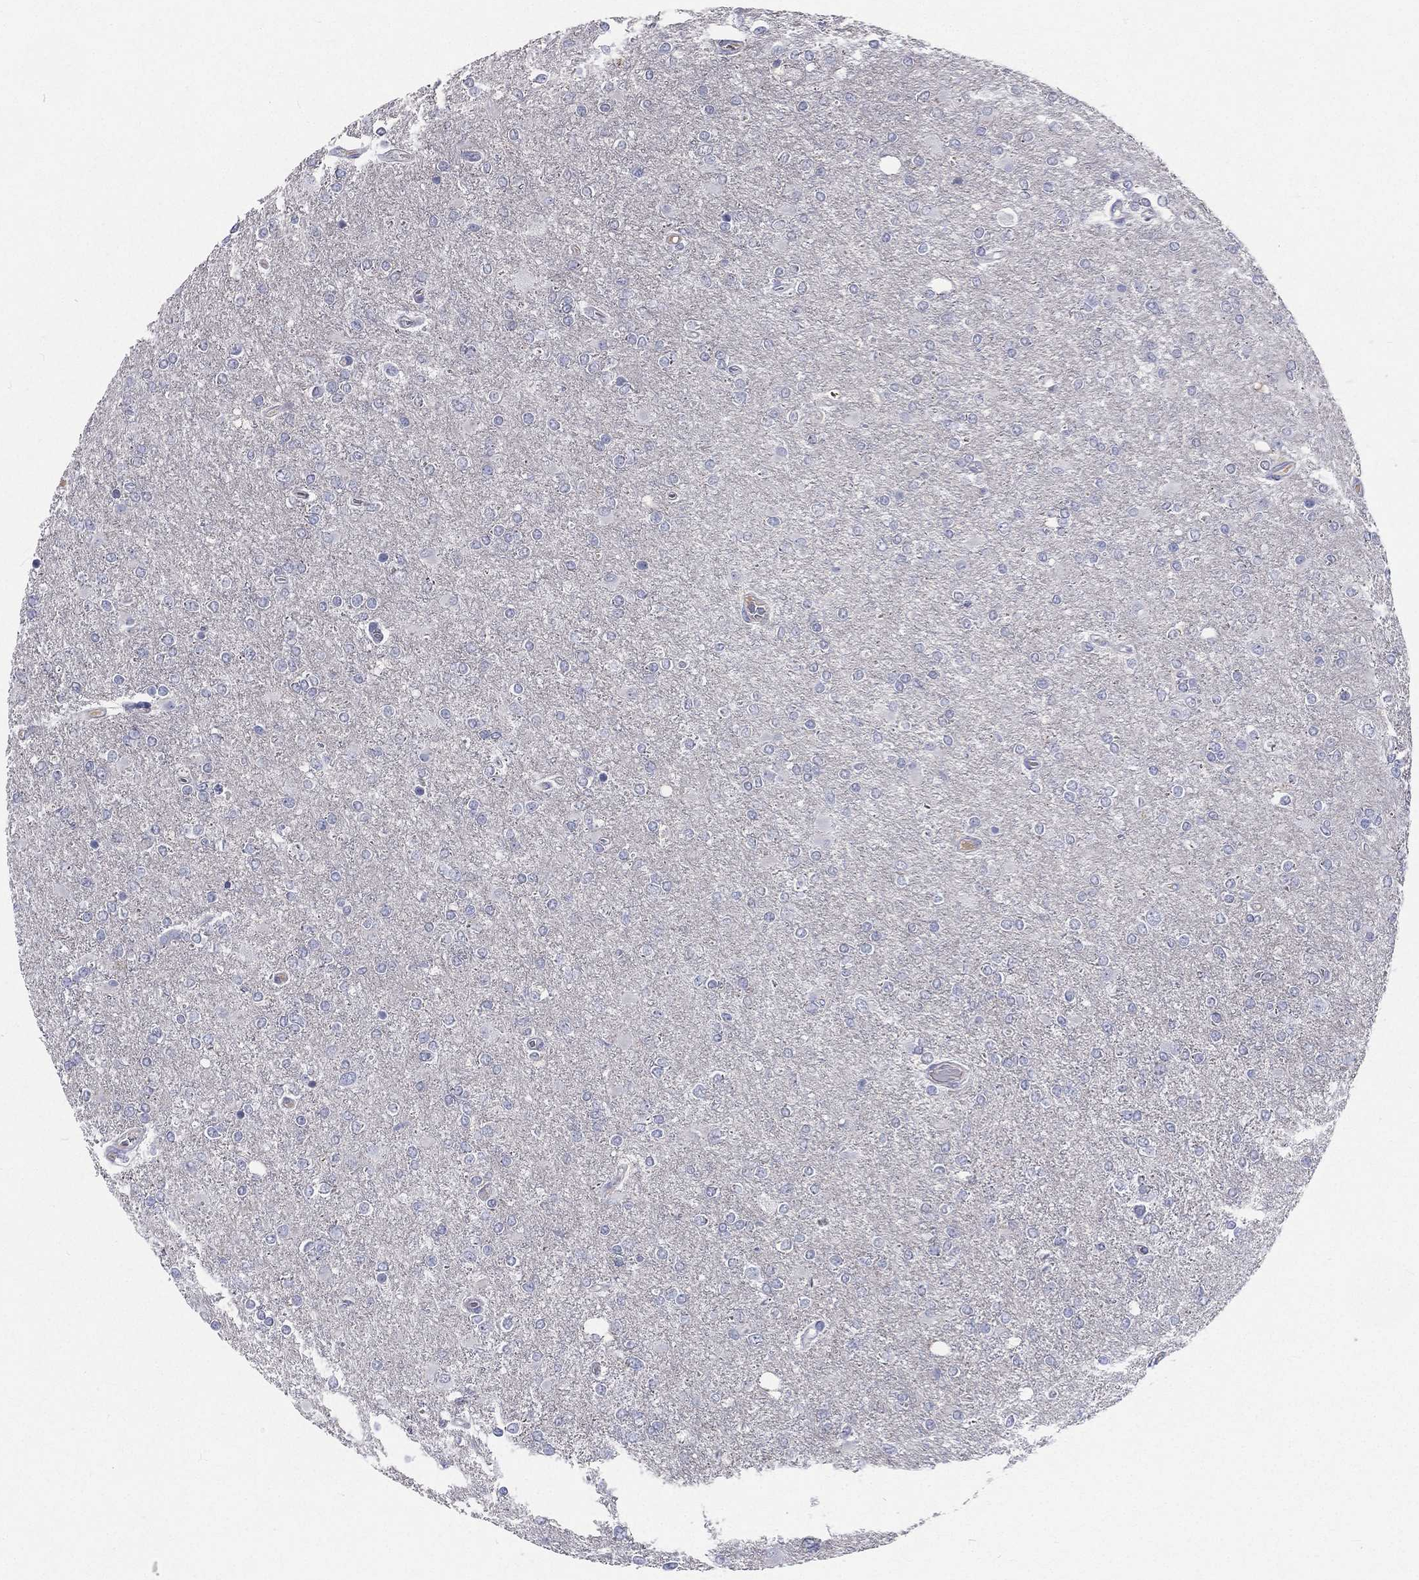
{"staining": {"intensity": "negative", "quantity": "none", "location": "none"}, "tissue": "glioma", "cell_type": "Tumor cells", "image_type": "cancer", "snomed": [{"axis": "morphology", "description": "Glioma, malignant, High grade"}, {"axis": "topography", "description": "Cerebral cortex"}], "caption": "A high-resolution micrograph shows IHC staining of malignant glioma (high-grade), which exhibits no significant staining in tumor cells. (DAB immunohistochemistry (IHC) with hematoxylin counter stain).", "gene": "CD3D", "patient": {"sex": "male", "age": 70}}